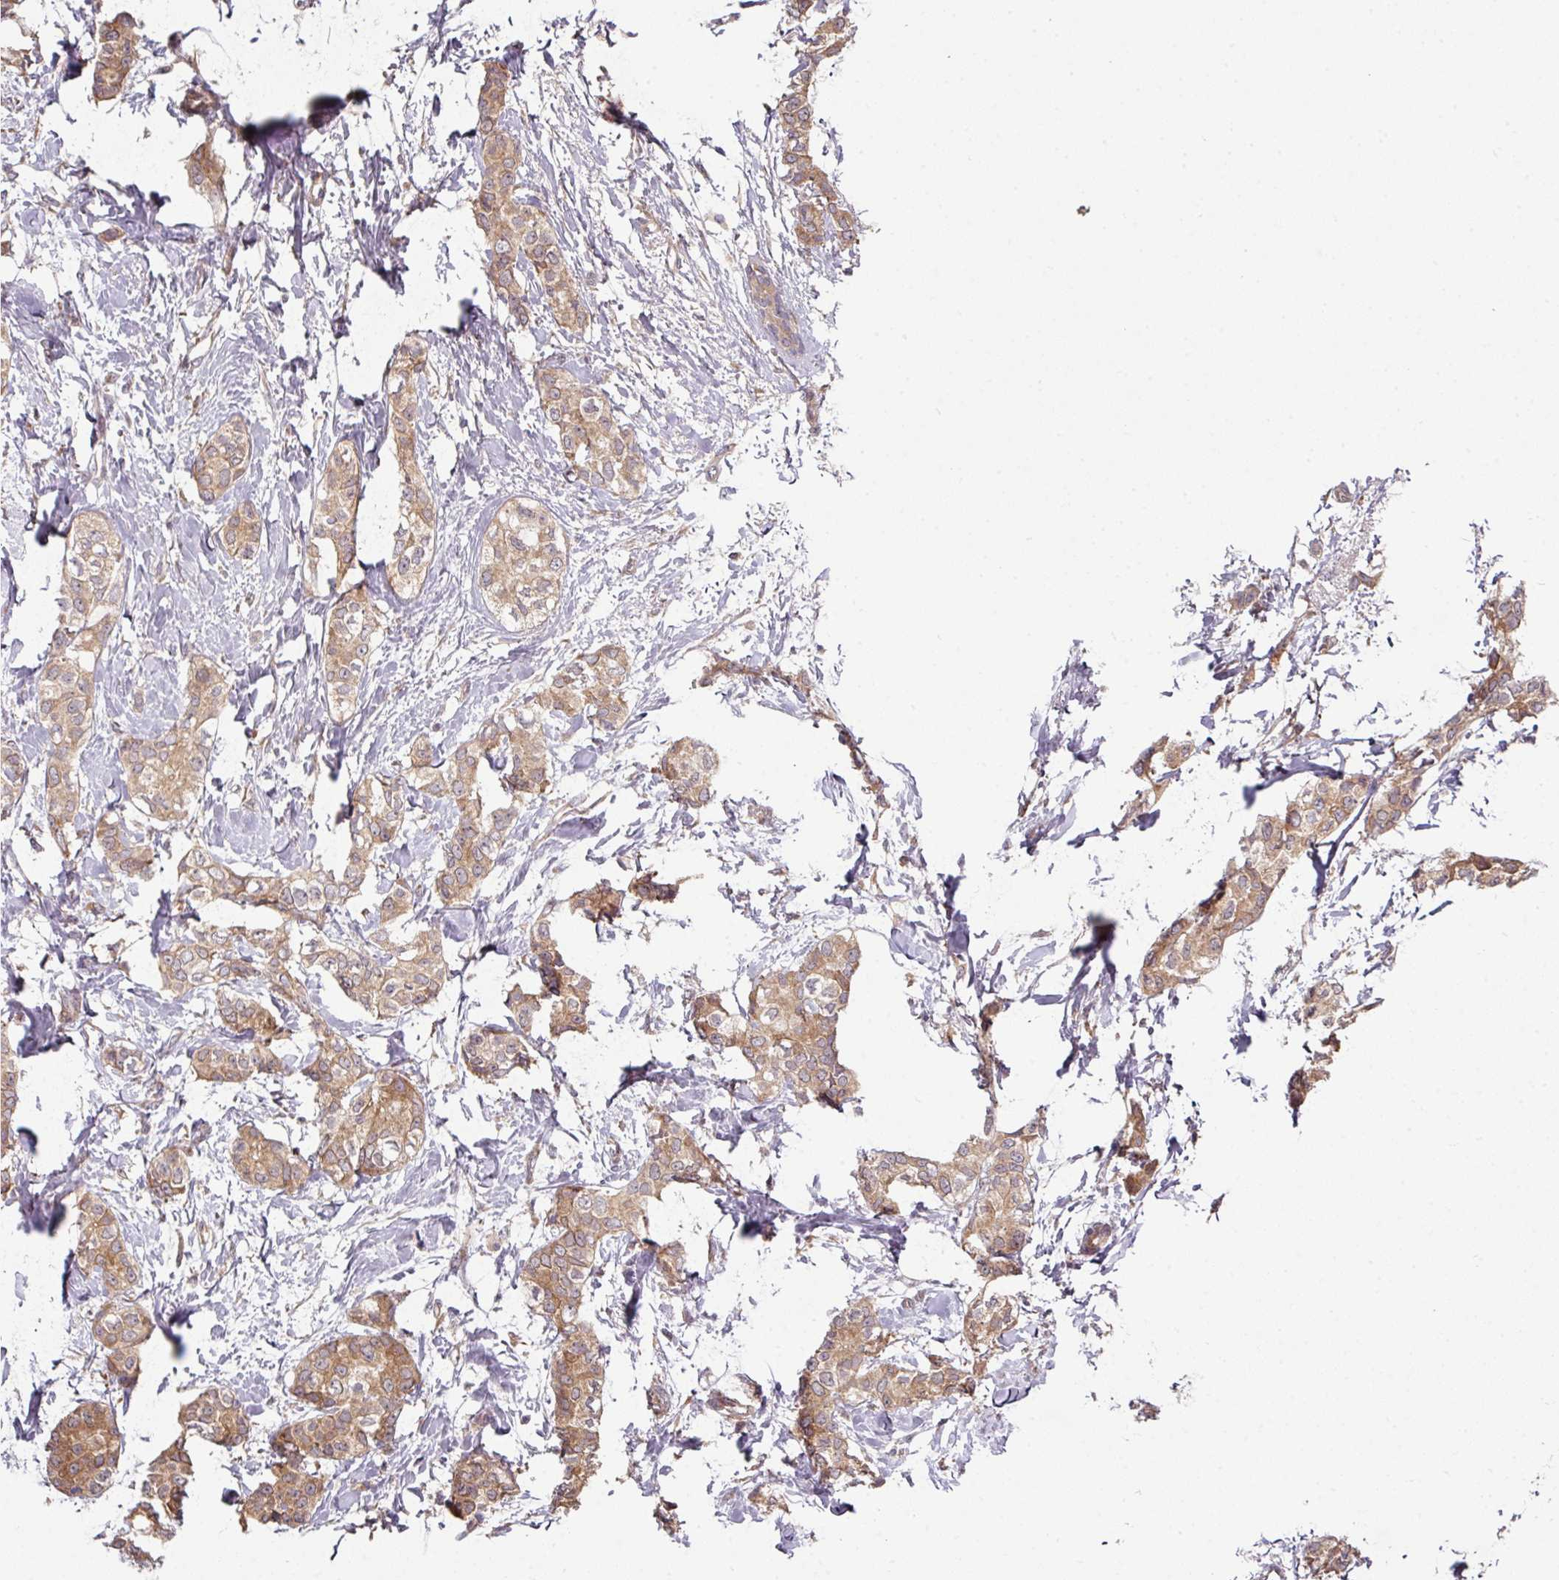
{"staining": {"intensity": "moderate", "quantity": ">75%", "location": "cytoplasmic/membranous"}, "tissue": "breast cancer", "cell_type": "Tumor cells", "image_type": "cancer", "snomed": [{"axis": "morphology", "description": "Duct carcinoma"}, {"axis": "topography", "description": "Breast"}], "caption": "A high-resolution photomicrograph shows immunohistochemistry (IHC) staining of intraductal carcinoma (breast), which demonstrates moderate cytoplasmic/membranous expression in approximately >75% of tumor cells.", "gene": "CAMLG", "patient": {"sex": "female", "age": 73}}